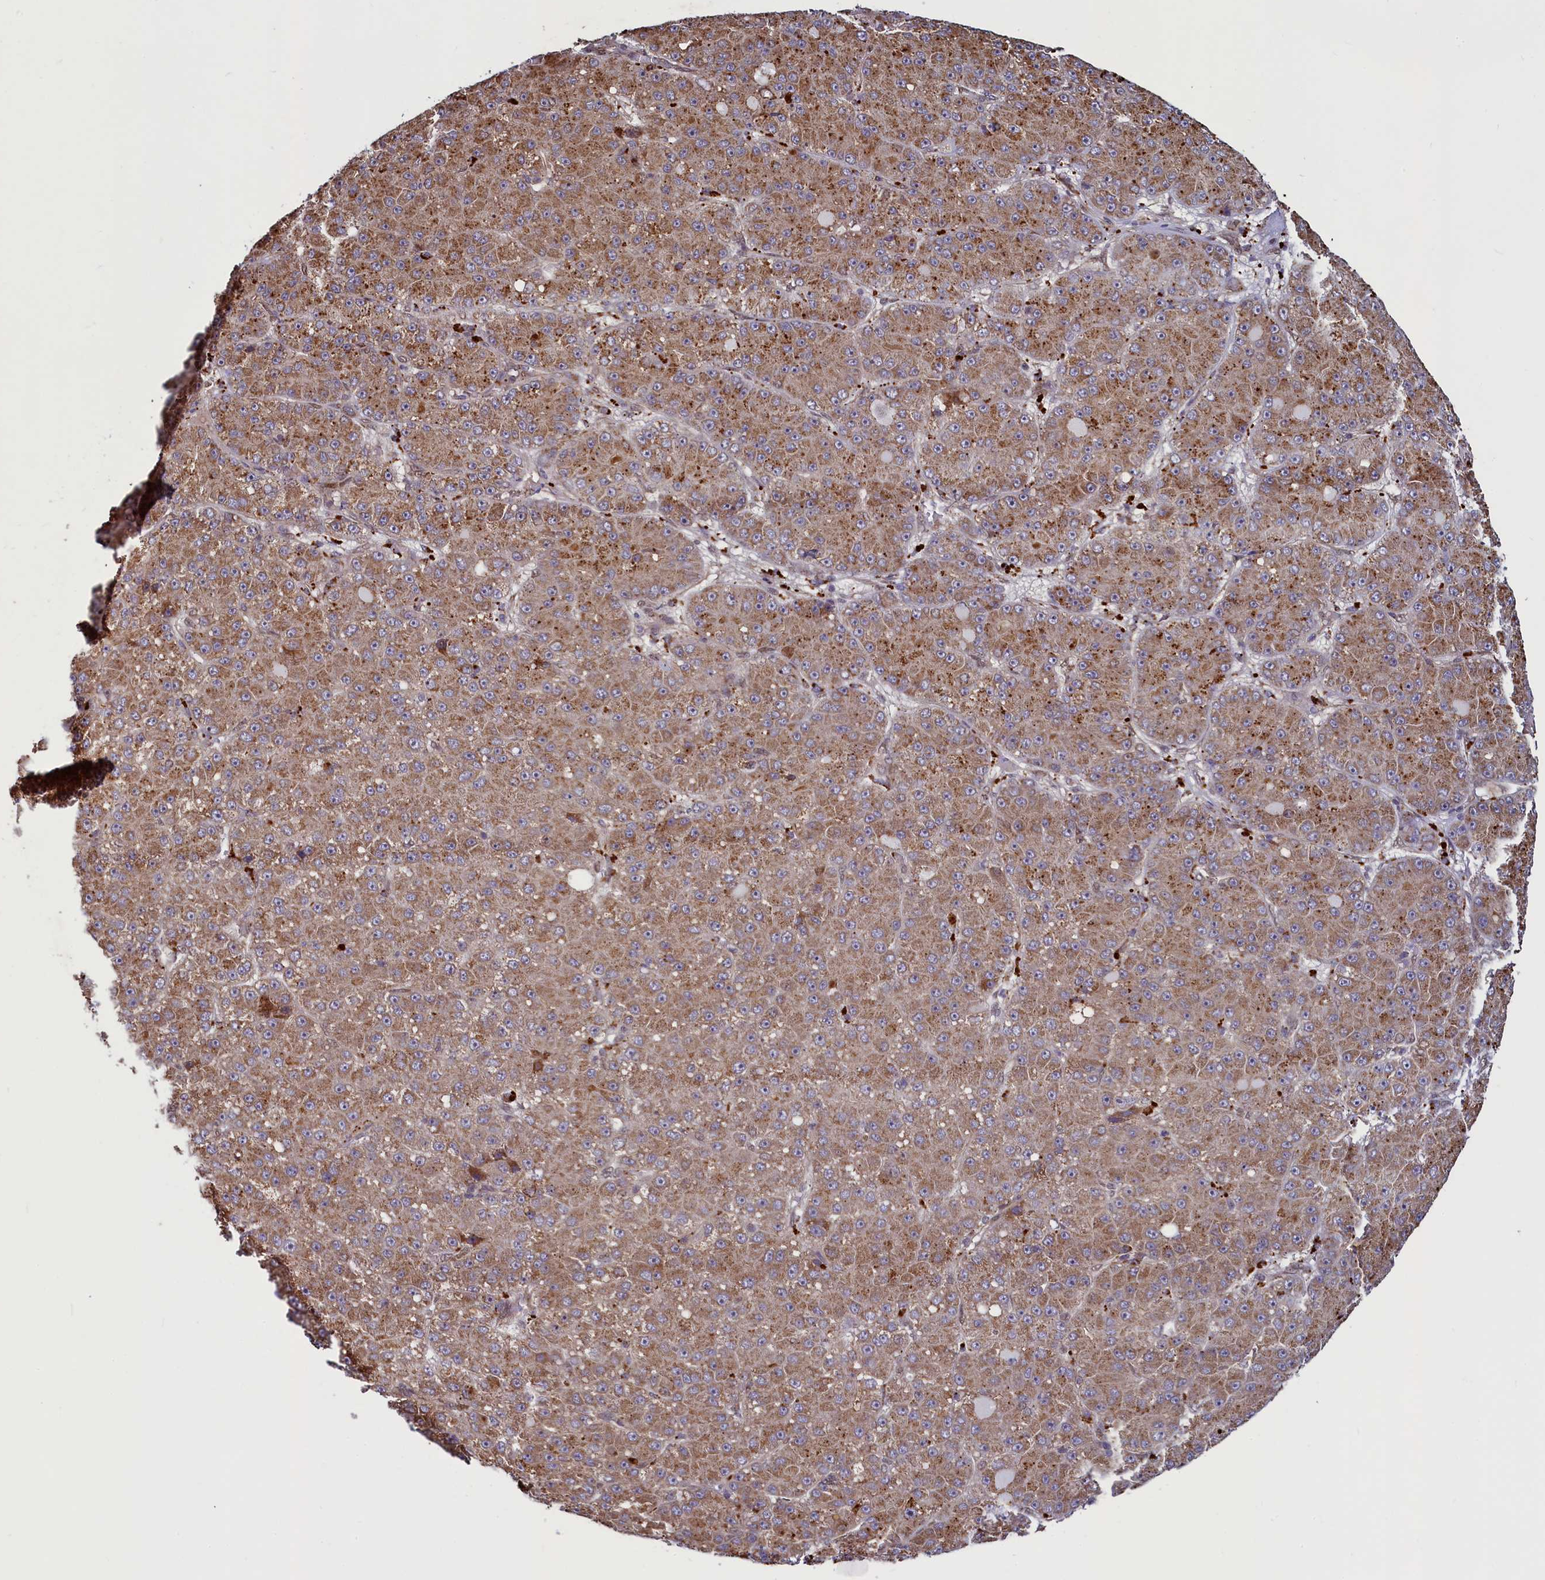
{"staining": {"intensity": "moderate", "quantity": ">75%", "location": "cytoplasmic/membranous"}, "tissue": "liver cancer", "cell_type": "Tumor cells", "image_type": "cancer", "snomed": [{"axis": "morphology", "description": "Carcinoma, Hepatocellular, NOS"}, {"axis": "topography", "description": "Liver"}], "caption": "An image of human liver cancer stained for a protein exhibits moderate cytoplasmic/membranous brown staining in tumor cells. Nuclei are stained in blue.", "gene": "ZNF577", "patient": {"sex": "male", "age": 67}}